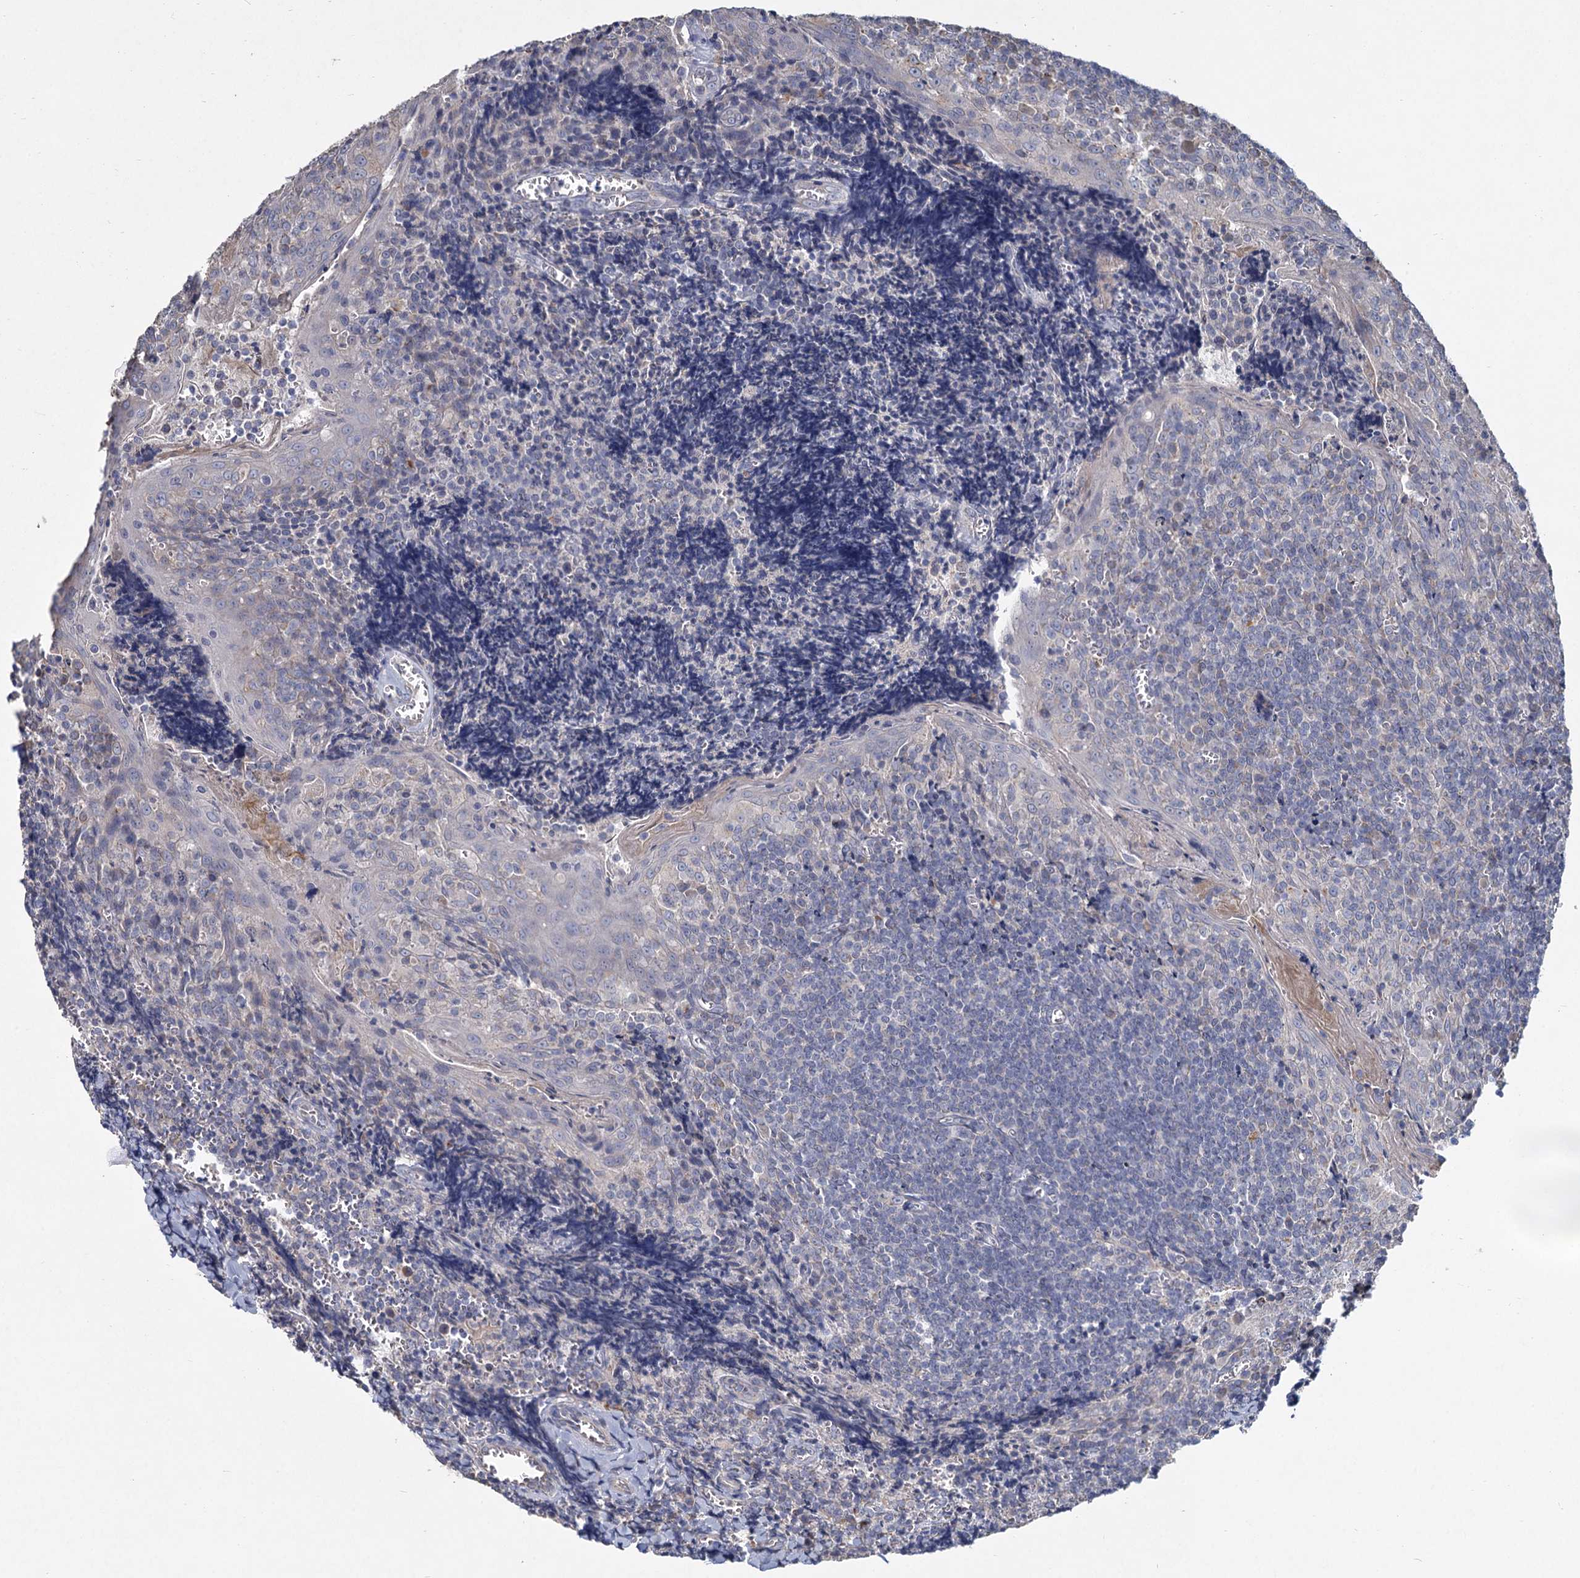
{"staining": {"intensity": "negative", "quantity": "none", "location": "none"}, "tissue": "tonsil", "cell_type": "Germinal center cells", "image_type": "normal", "snomed": [{"axis": "morphology", "description": "Normal tissue, NOS"}, {"axis": "topography", "description": "Tonsil"}], "caption": "Immunohistochemistry (IHC) of unremarkable human tonsil exhibits no expression in germinal center cells. (Brightfield microscopy of DAB immunohistochemistry (IHC) at high magnification).", "gene": "HES2", "patient": {"sex": "male", "age": 27}}